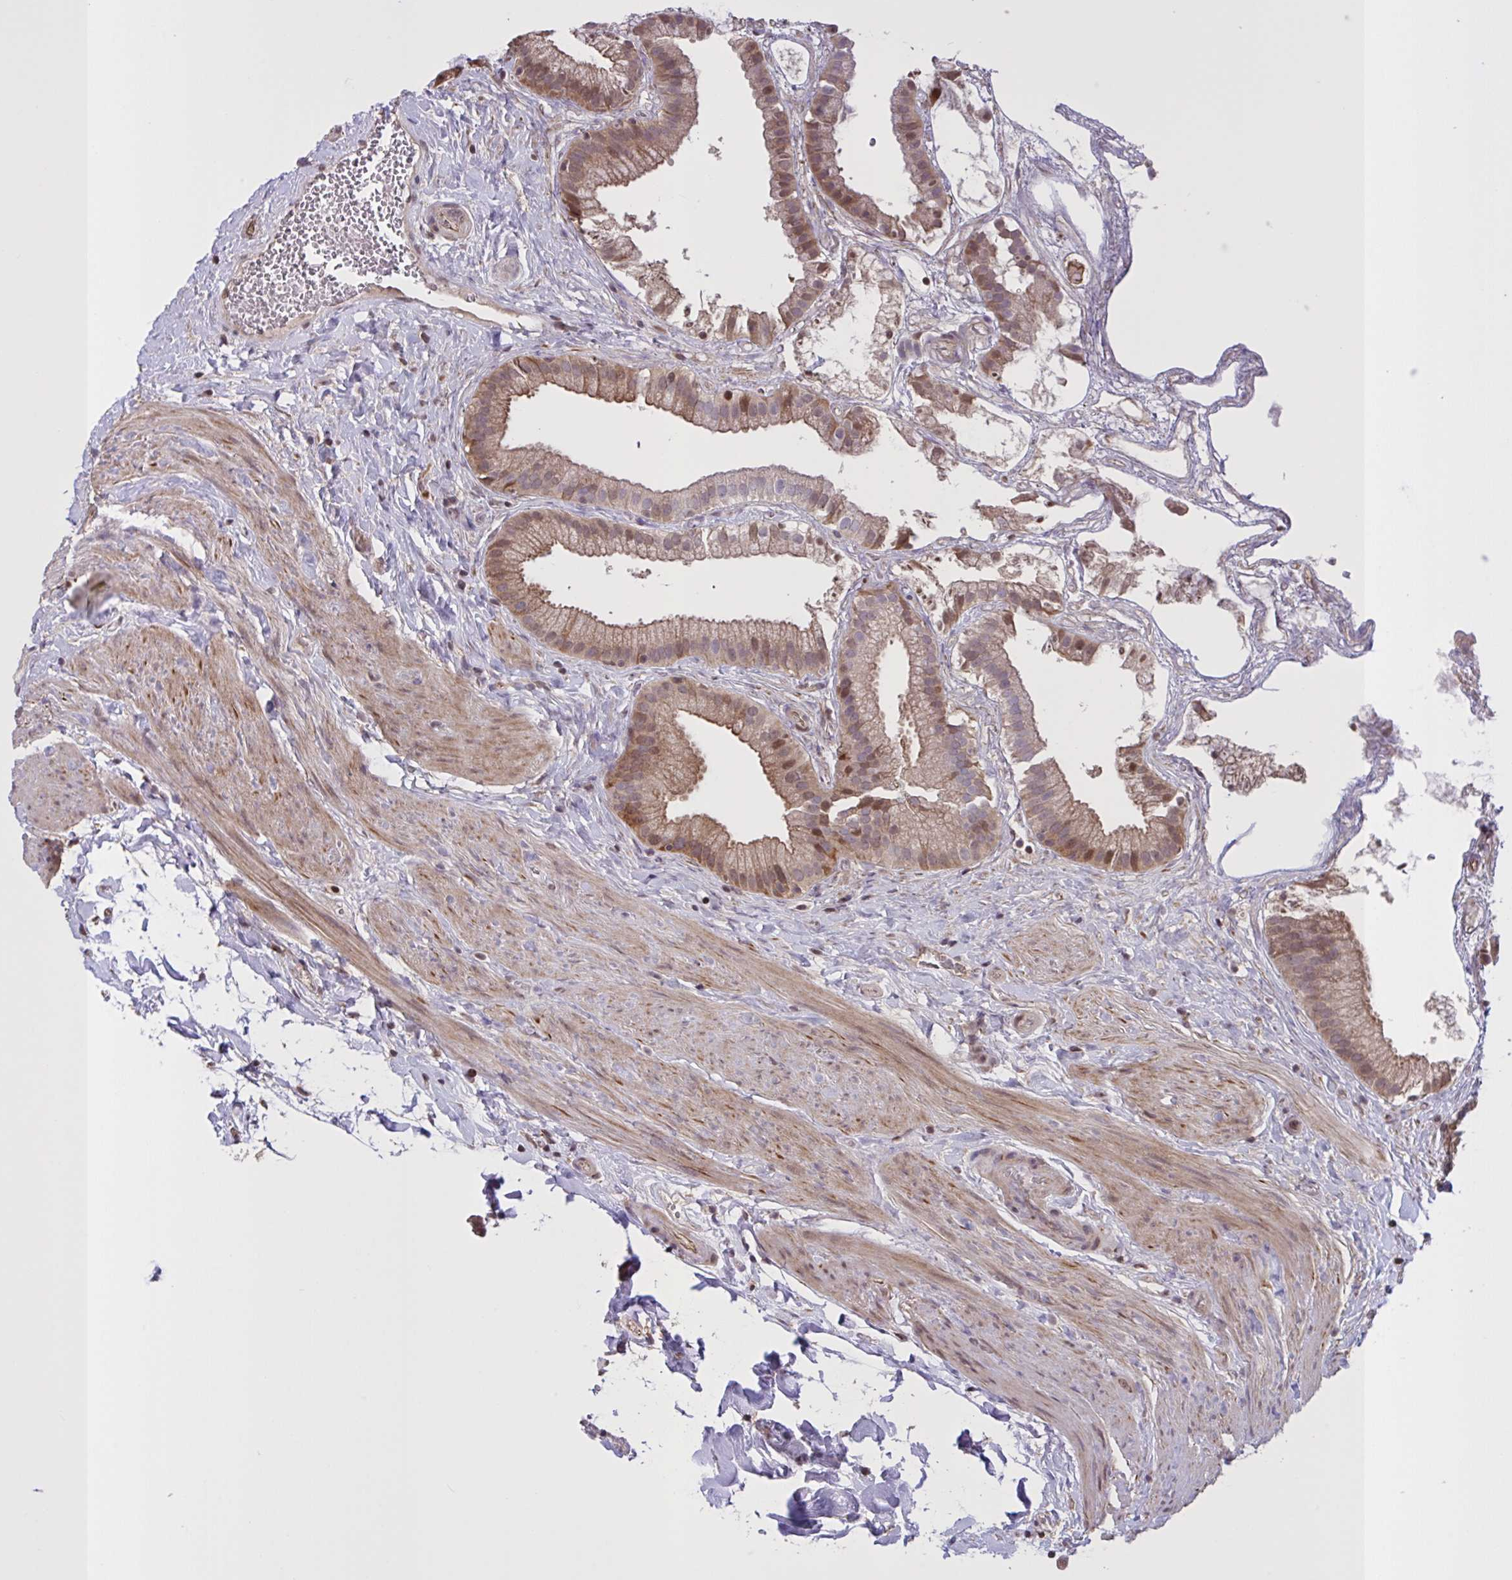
{"staining": {"intensity": "moderate", "quantity": "25%-75%", "location": "cytoplasmic/membranous,nuclear"}, "tissue": "gallbladder", "cell_type": "Glandular cells", "image_type": "normal", "snomed": [{"axis": "morphology", "description": "Normal tissue, NOS"}, {"axis": "topography", "description": "Gallbladder"}], "caption": "Immunohistochemical staining of unremarkable human gallbladder demonstrates 25%-75% levels of moderate cytoplasmic/membranous,nuclear protein expression in about 25%-75% of glandular cells. (DAB IHC with brightfield microscopy, high magnification).", "gene": "MRGPRX2", "patient": {"sex": "female", "age": 63}}